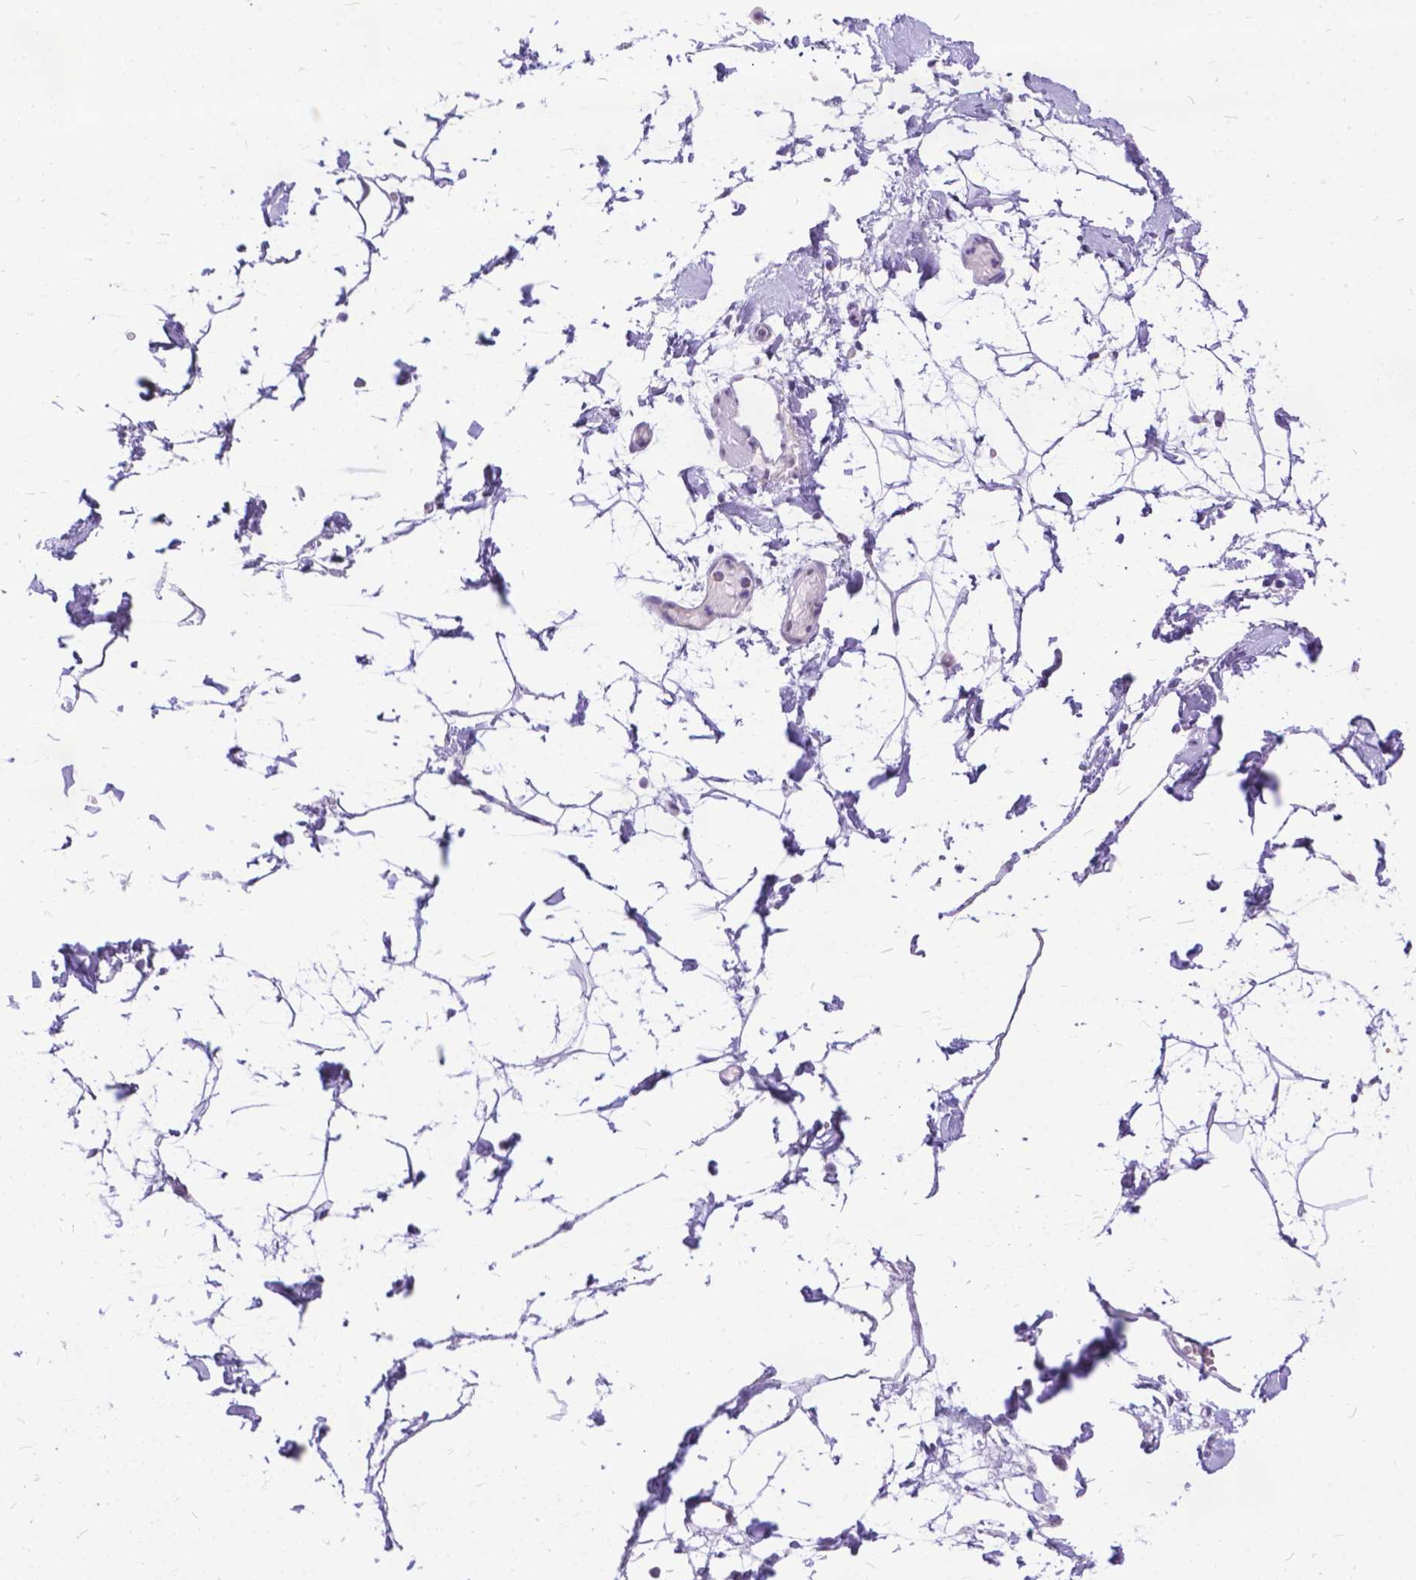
{"staining": {"intensity": "weak", "quantity": ">75%", "location": "nuclear"}, "tissue": "adipose tissue", "cell_type": "Adipocytes", "image_type": "normal", "snomed": [{"axis": "morphology", "description": "Normal tissue, NOS"}, {"axis": "topography", "description": "Gallbladder"}, {"axis": "topography", "description": "Peripheral nerve tissue"}], "caption": "Protein staining of unremarkable adipose tissue shows weak nuclear staining in about >75% of adipocytes. (Brightfield microscopy of DAB IHC at high magnification).", "gene": "FAM124B", "patient": {"sex": "female", "age": 45}}